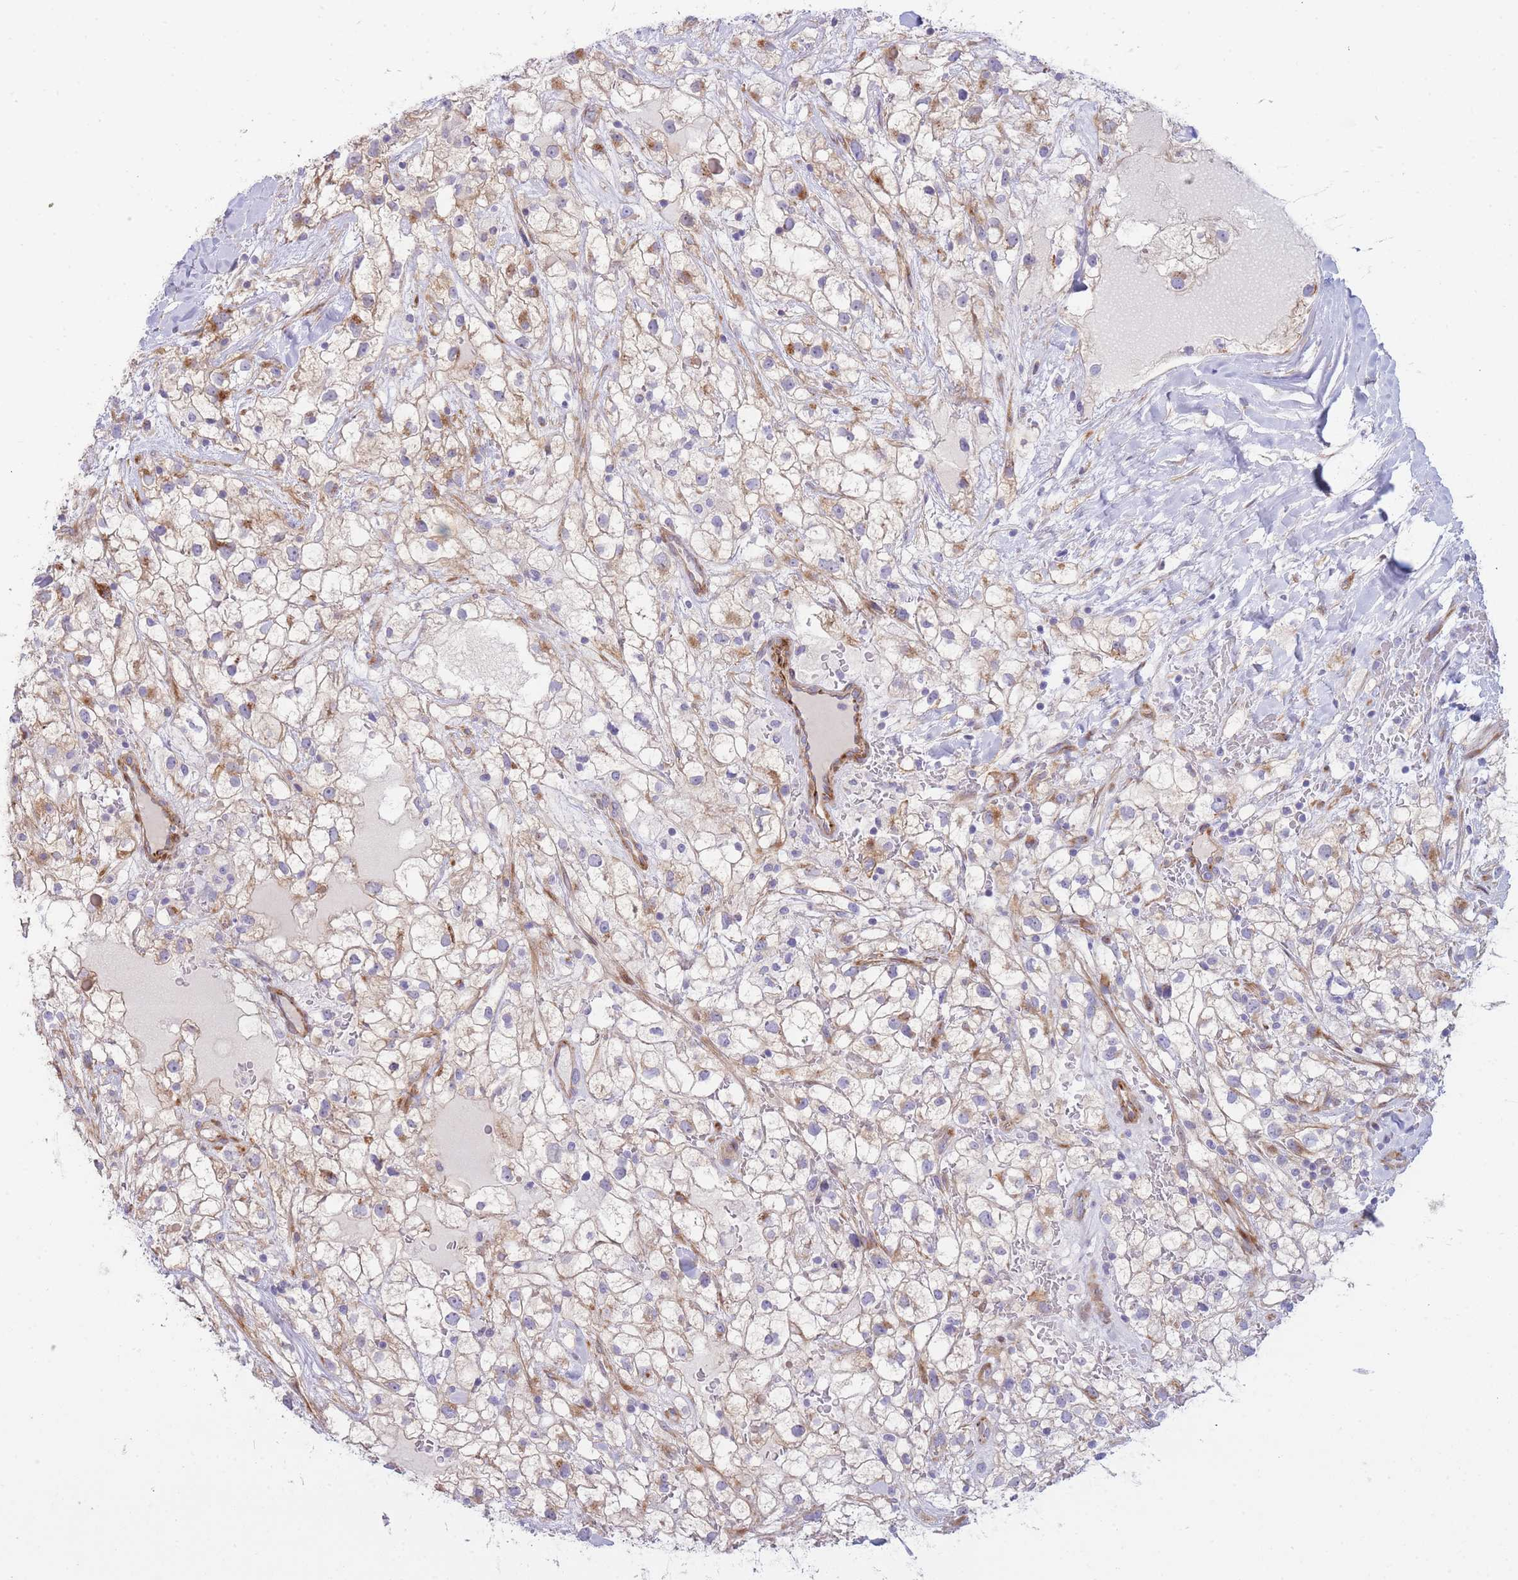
{"staining": {"intensity": "moderate", "quantity": "<25%", "location": "cytoplasmic/membranous"}, "tissue": "renal cancer", "cell_type": "Tumor cells", "image_type": "cancer", "snomed": [{"axis": "morphology", "description": "Adenocarcinoma, NOS"}, {"axis": "topography", "description": "Kidney"}], "caption": "Human renal cancer stained for a protein (brown) shows moderate cytoplasmic/membranous positive expression in about <25% of tumor cells.", "gene": "ATP5MC2", "patient": {"sex": "male", "age": 59}}